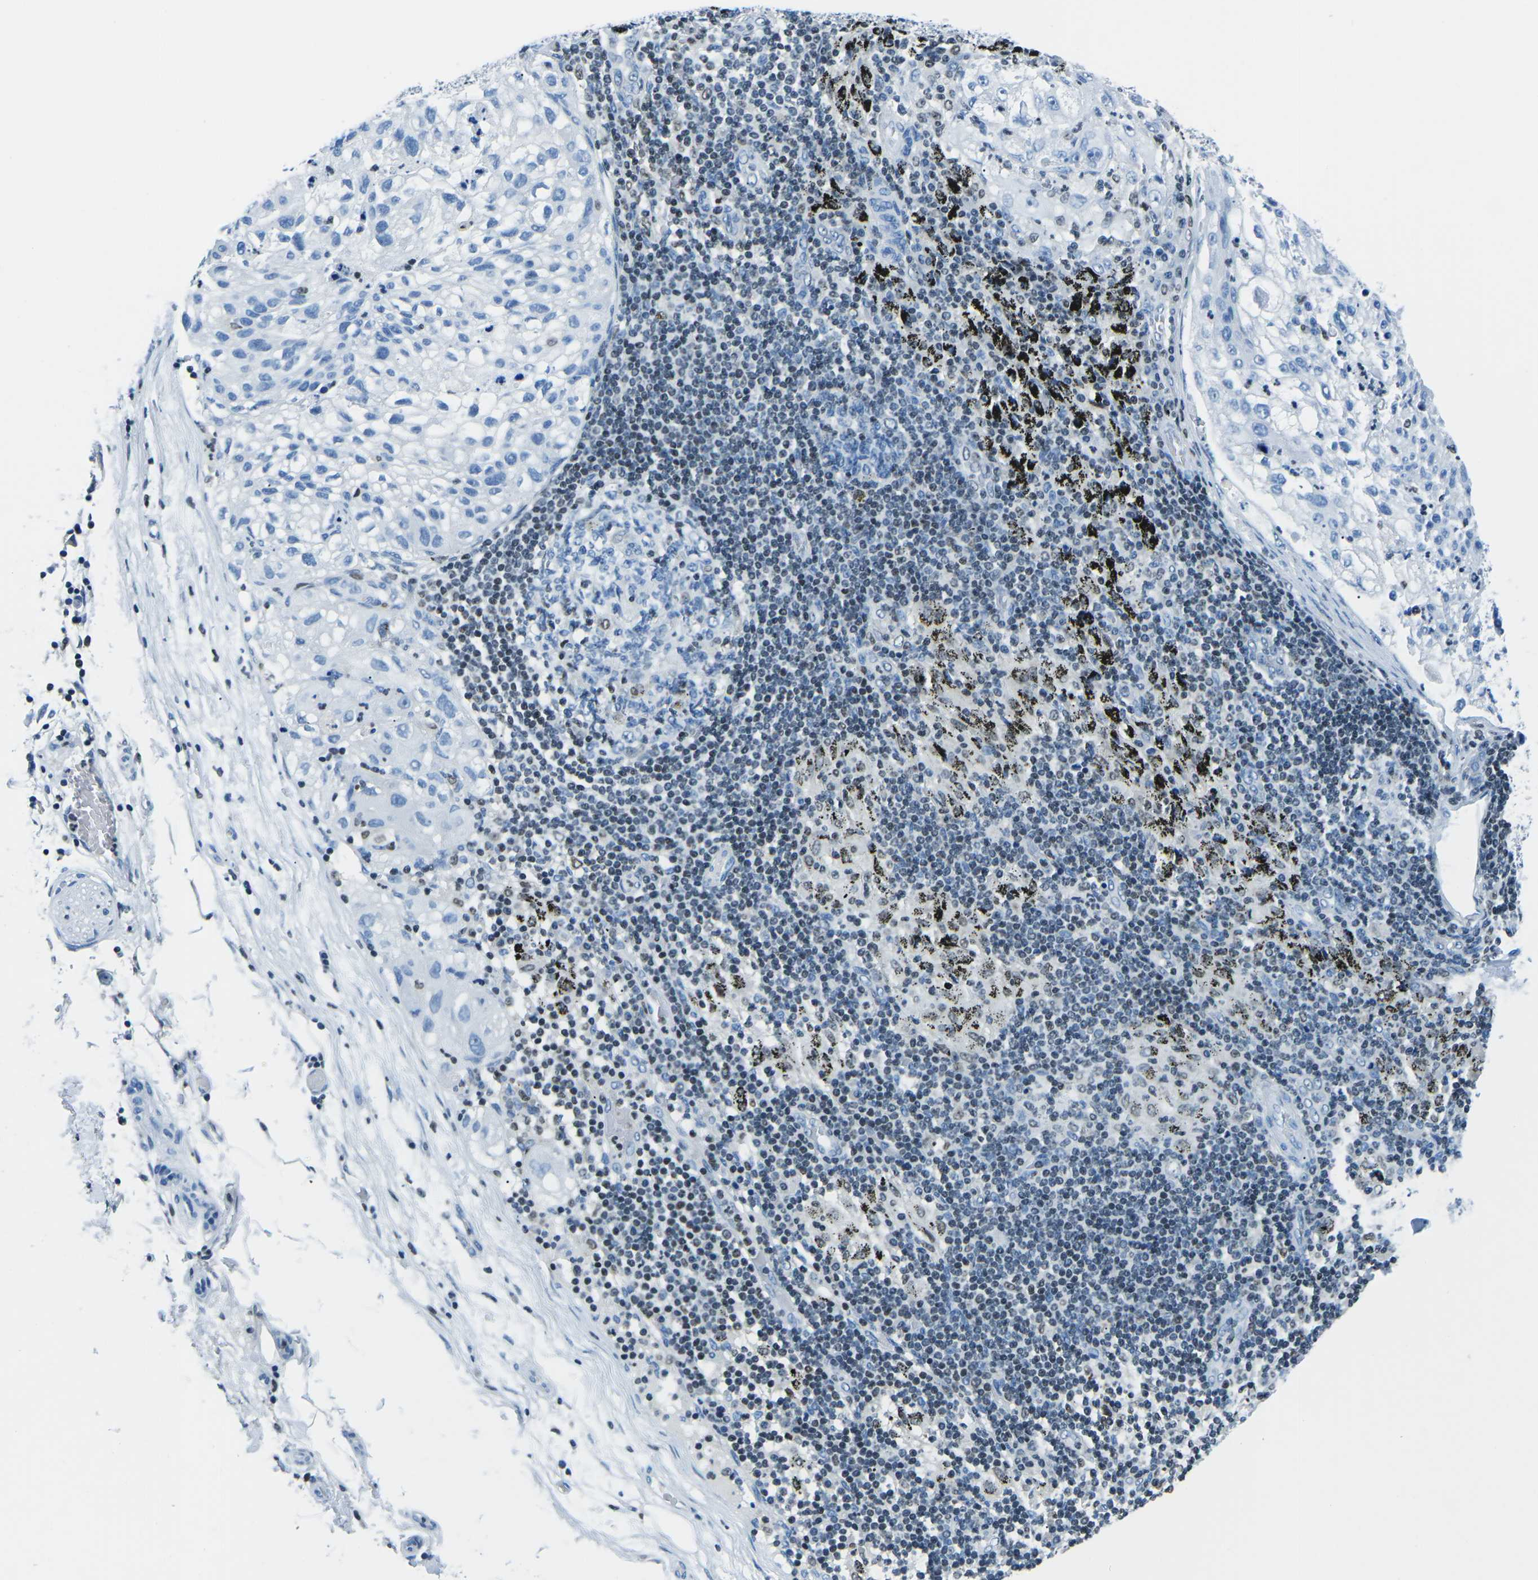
{"staining": {"intensity": "negative", "quantity": "none", "location": "none"}, "tissue": "lung cancer", "cell_type": "Tumor cells", "image_type": "cancer", "snomed": [{"axis": "morphology", "description": "Inflammation, NOS"}, {"axis": "morphology", "description": "Squamous cell carcinoma, NOS"}, {"axis": "topography", "description": "Lymph node"}, {"axis": "topography", "description": "Soft tissue"}, {"axis": "topography", "description": "Lung"}], "caption": "A micrograph of human lung cancer (squamous cell carcinoma) is negative for staining in tumor cells. (DAB (3,3'-diaminobenzidine) IHC with hematoxylin counter stain).", "gene": "CELF2", "patient": {"sex": "male", "age": 66}}